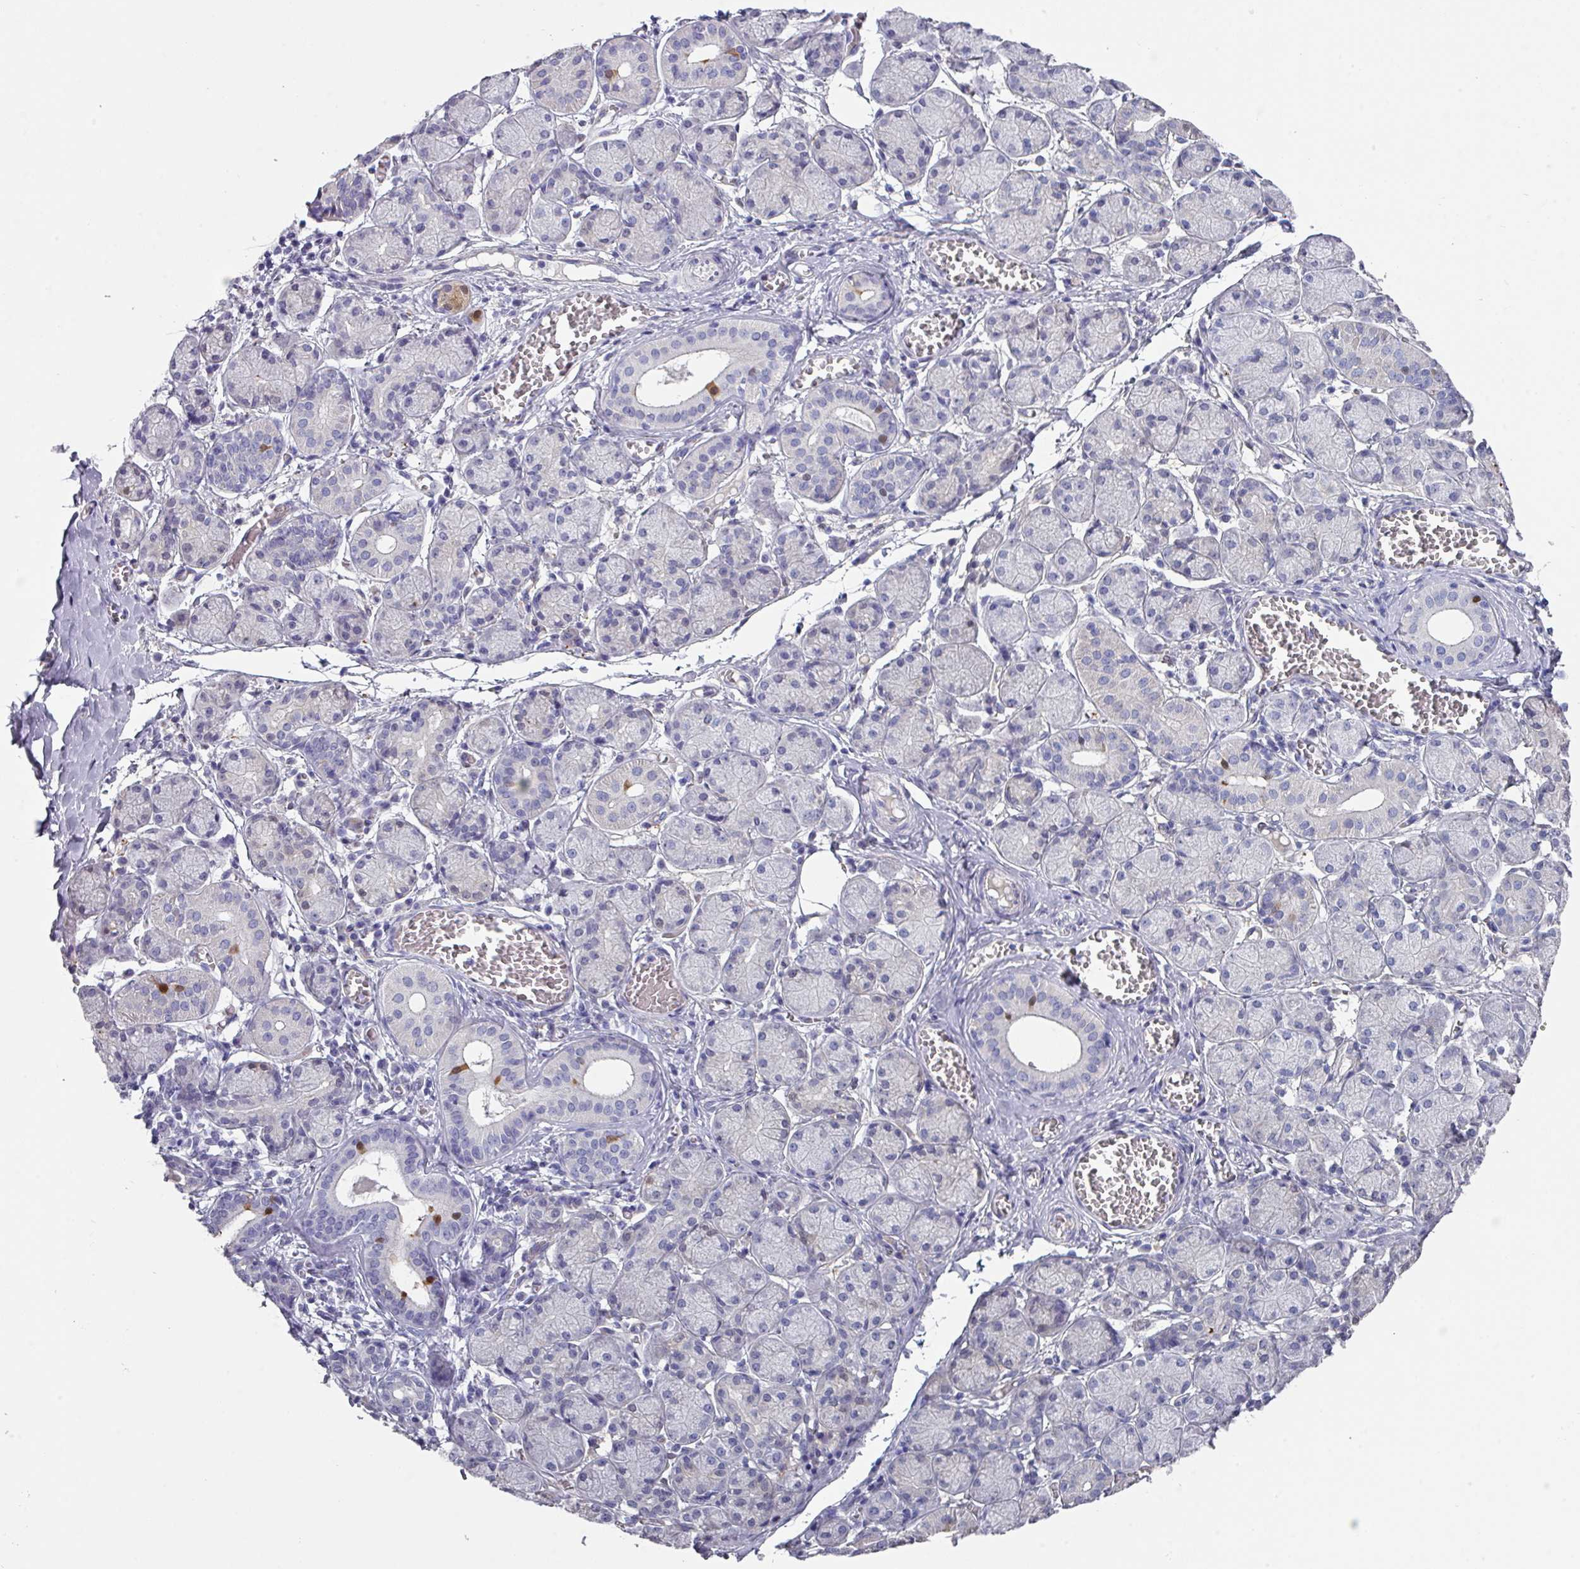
{"staining": {"intensity": "negative", "quantity": "none", "location": "none"}, "tissue": "salivary gland", "cell_type": "Glandular cells", "image_type": "normal", "snomed": [{"axis": "morphology", "description": "Normal tissue, NOS"}, {"axis": "topography", "description": "Salivary gland"}], "caption": "Immunohistochemistry (IHC) histopathology image of benign salivary gland: human salivary gland stained with DAB displays no significant protein staining in glandular cells. The staining was performed using DAB (3,3'-diaminobenzidine) to visualize the protein expression in brown, while the nuclei were stained in blue with hematoxylin (Magnification: 20x).", "gene": "DEFB115", "patient": {"sex": "female", "age": 24}}